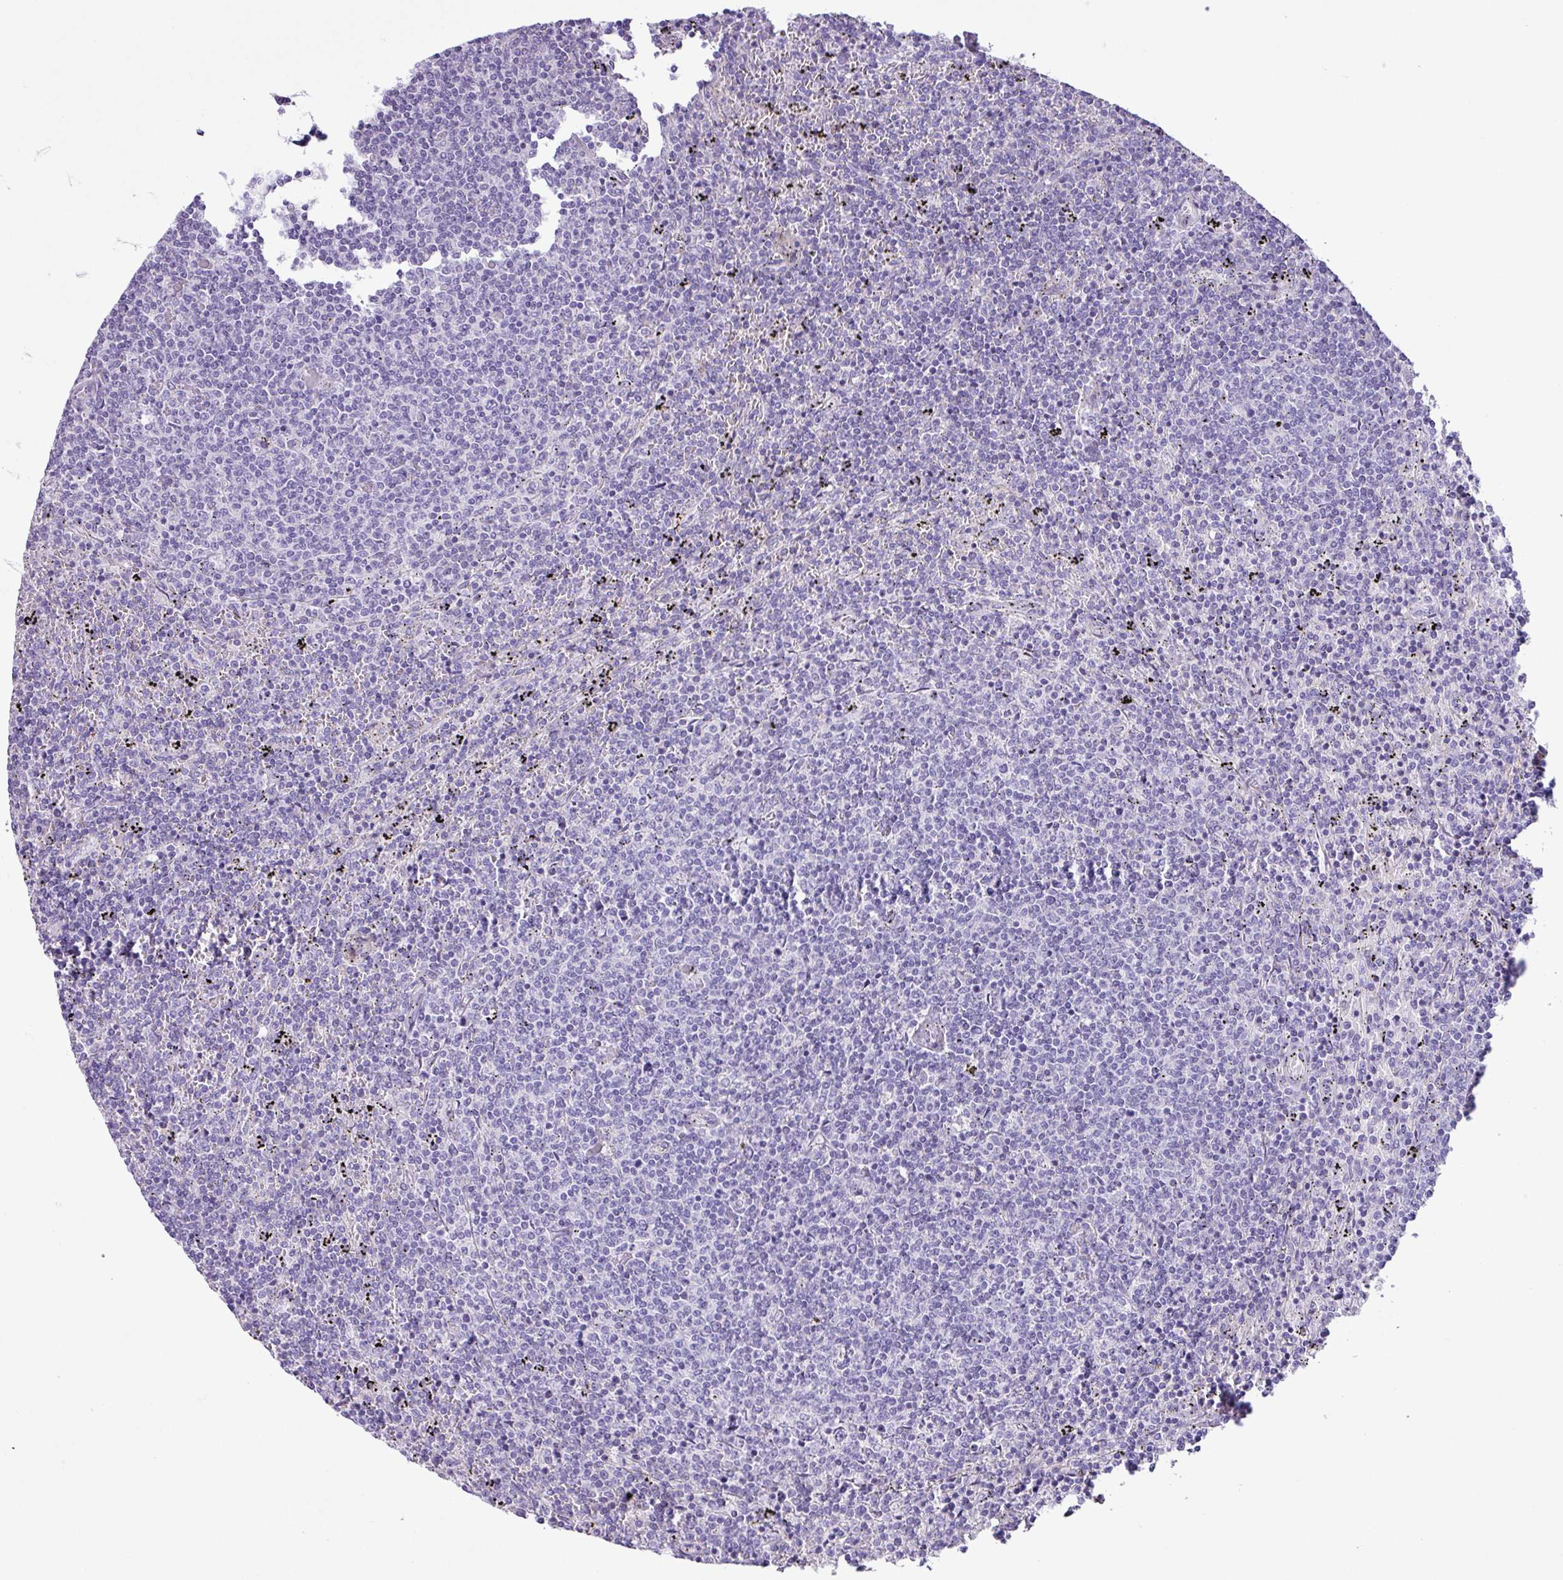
{"staining": {"intensity": "negative", "quantity": "none", "location": "none"}, "tissue": "lymphoma", "cell_type": "Tumor cells", "image_type": "cancer", "snomed": [{"axis": "morphology", "description": "Malignant lymphoma, non-Hodgkin's type, Low grade"}, {"axis": "topography", "description": "Spleen"}], "caption": "This is a photomicrograph of IHC staining of lymphoma, which shows no staining in tumor cells.", "gene": "CYSTM1", "patient": {"sex": "female", "age": 50}}